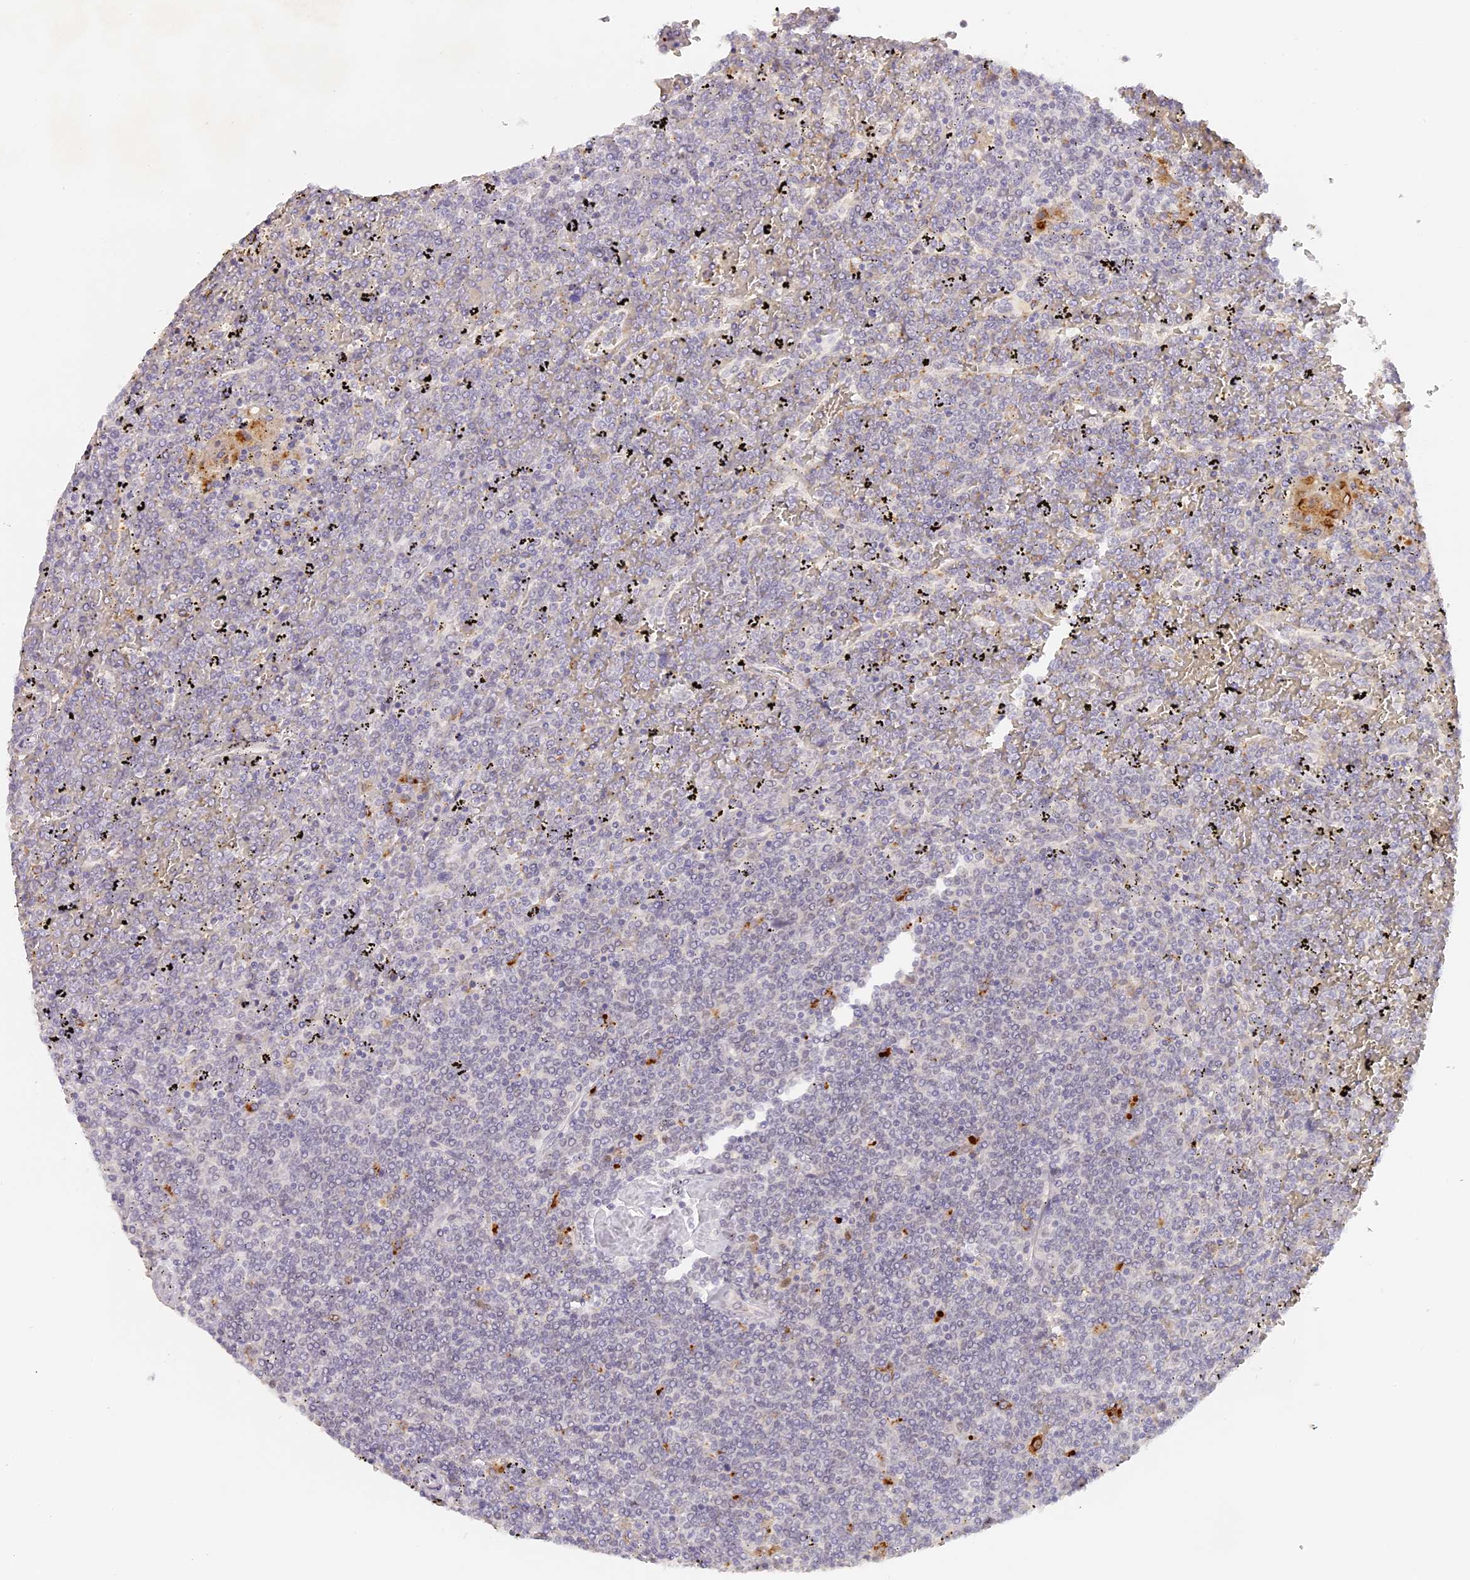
{"staining": {"intensity": "negative", "quantity": "none", "location": "none"}, "tissue": "lymphoma", "cell_type": "Tumor cells", "image_type": "cancer", "snomed": [{"axis": "morphology", "description": "Malignant lymphoma, non-Hodgkin's type, Low grade"}, {"axis": "topography", "description": "Spleen"}], "caption": "Immunohistochemistry (IHC) of lymphoma displays no staining in tumor cells.", "gene": "ELL3", "patient": {"sex": "female", "age": 19}}